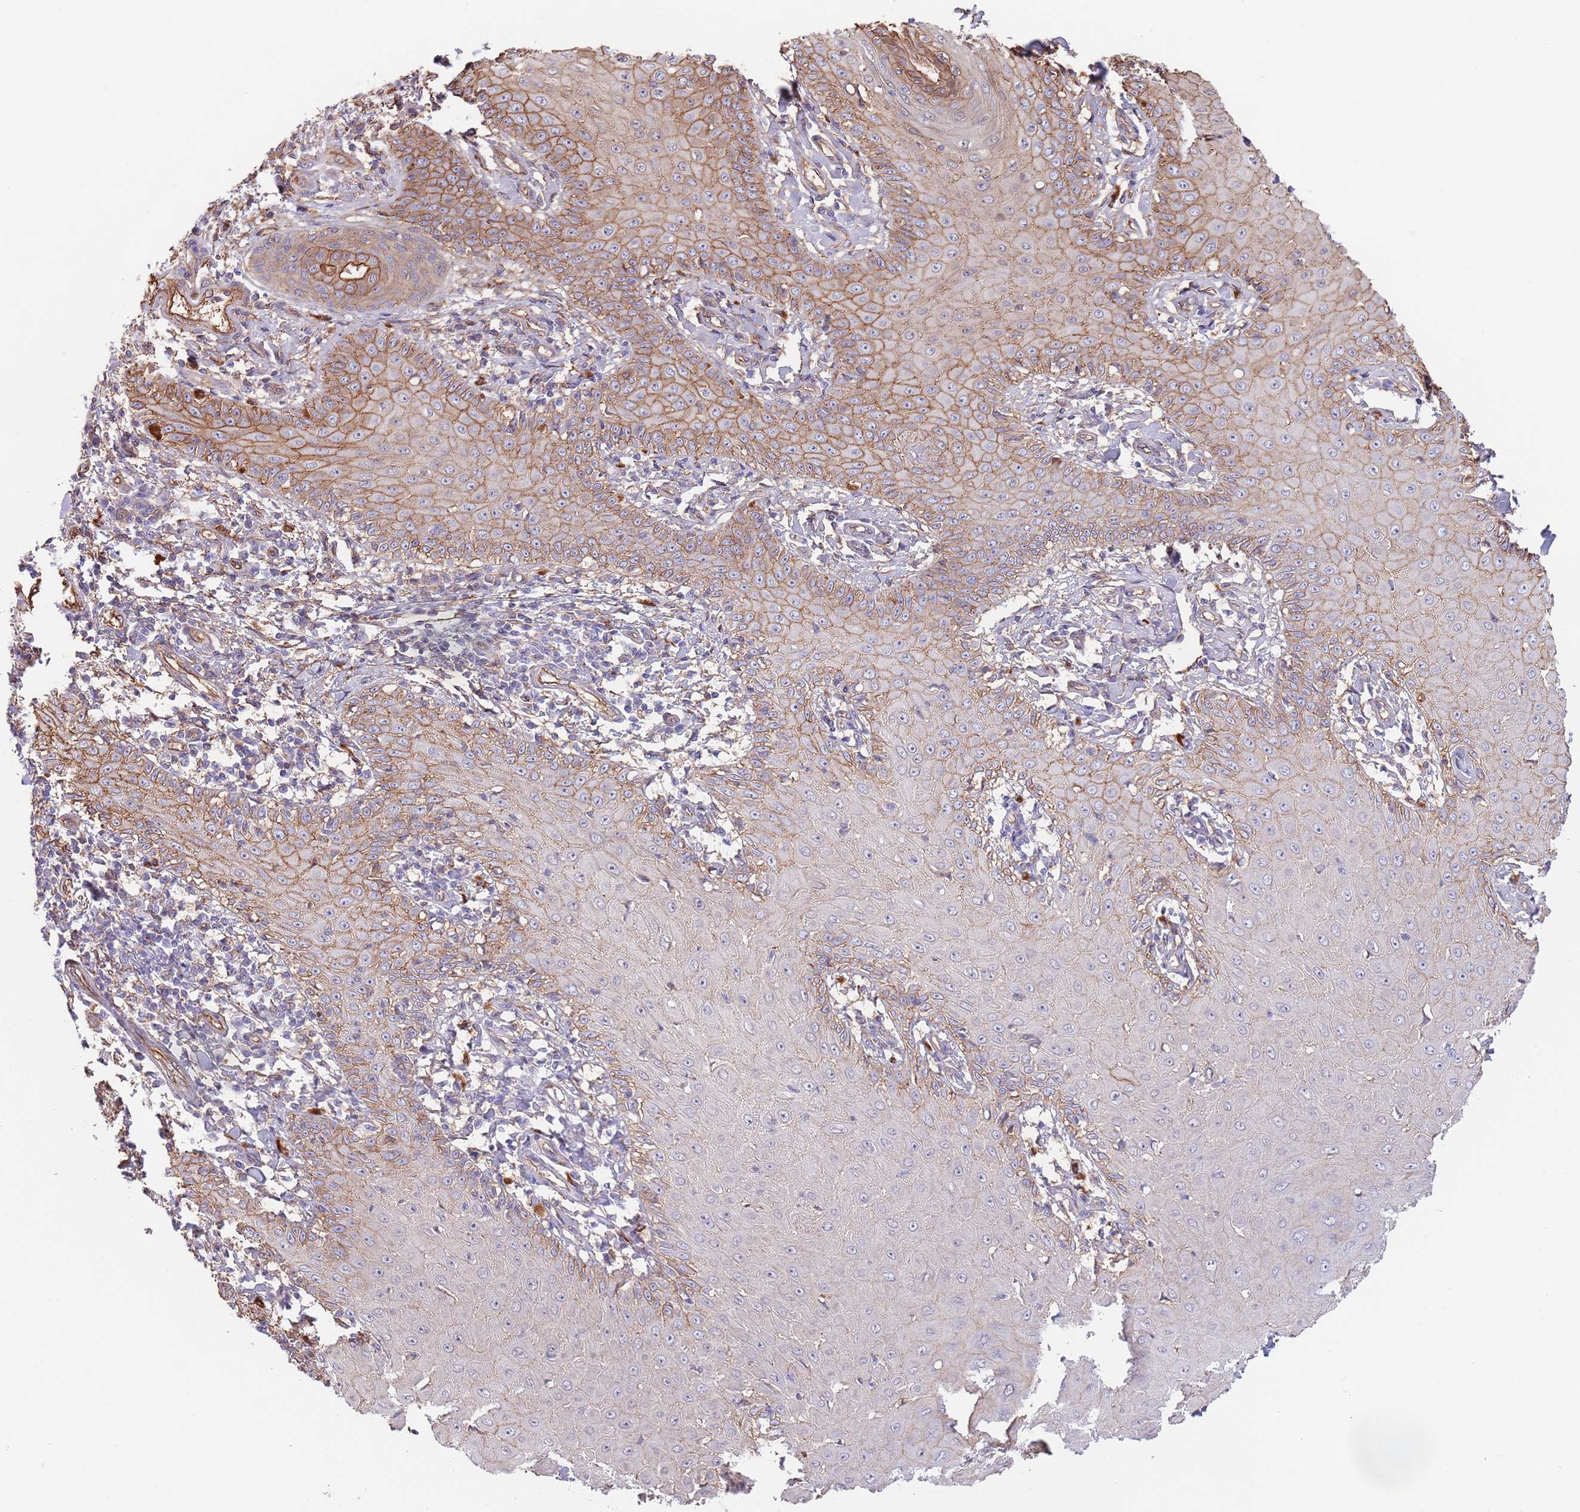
{"staining": {"intensity": "moderate", "quantity": ">75%", "location": "cytoplasmic/membranous,nuclear"}, "tissue": "skin cancer", "cell_type": "Tumor cells", "image_type": "cancer", "snomed": [{"axis": "morphology", "description": "Squamous cell carcinoma, NOS"}, {"axis": "topography", "description": "Skin"}], "caption": "IHC staining of squamous cell carcinoma (skin), which displays medium levels of moderate cytoplasmic/membranous and nuclear staining in approximately >75% of tumor cells indicating moderate cytoplasmic/membranous and nuclear protein staining. The staining was performed using DAB (brown) for protein detection and nuclei were counterstained in hematoxylin (blue).", "gene": "BPNT1", "patient": {"sex": "male", "age": 70}}